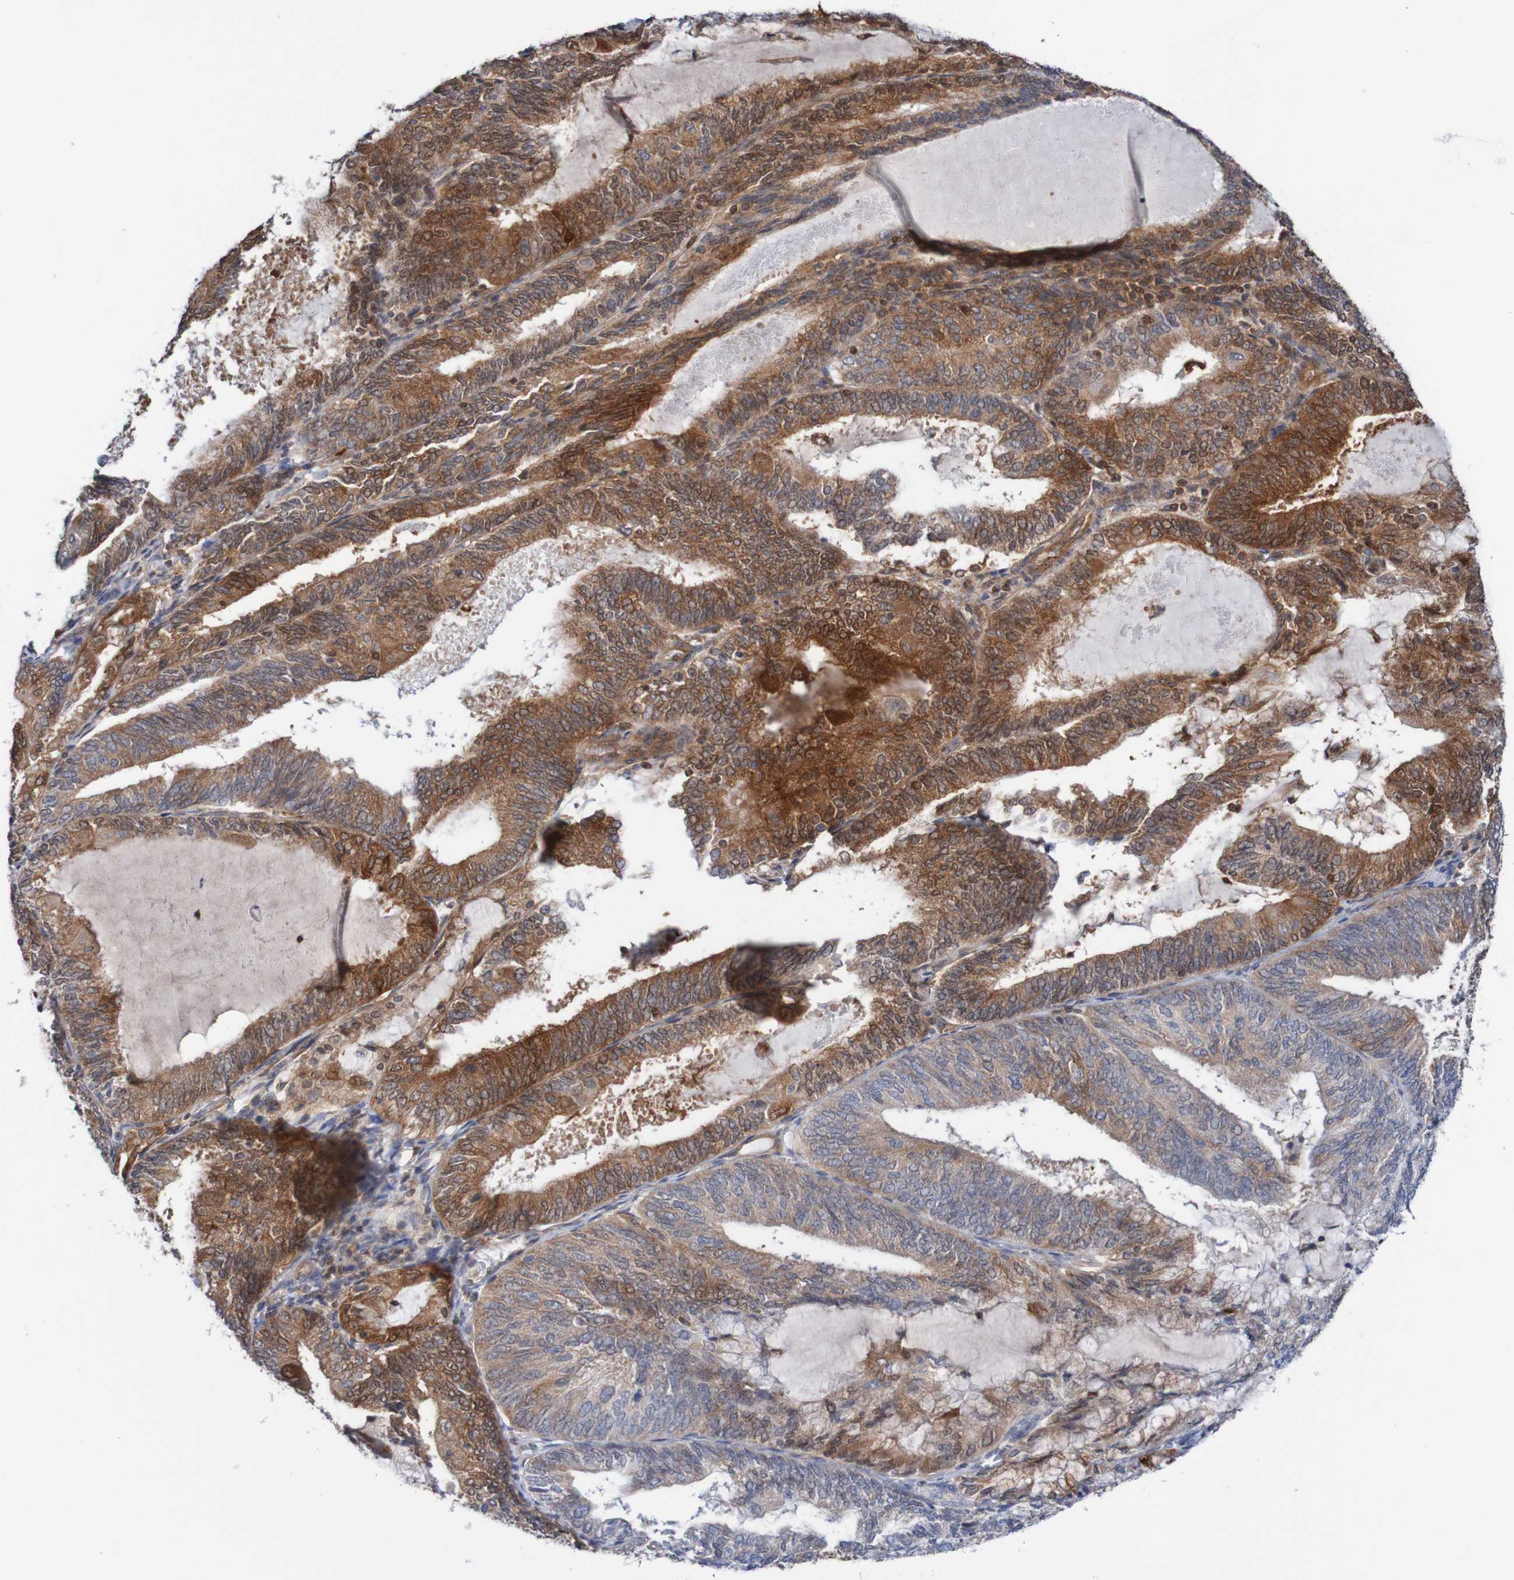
{"staining": {"intensity": "moderate", "quantity": ">75%", "location": "cytoplasmic/membranous"}, "tissue": "endometrial cancer", "cell_type": "Tumor cells", "image_type": "cancer", "snomed": [{"axis": "morphology", "description": "Adenocarcinoma, NOS"}, {"axis": "topography", "description": "Endometrium"}], "caption": "Protein staining displays moderate cytoplasmic/membranous positivity in approximately >75% of tumor cells in endometrial adenocarcinoma.", "gene": "RIGI", "patient": {"sex": "female", "age": 81}}